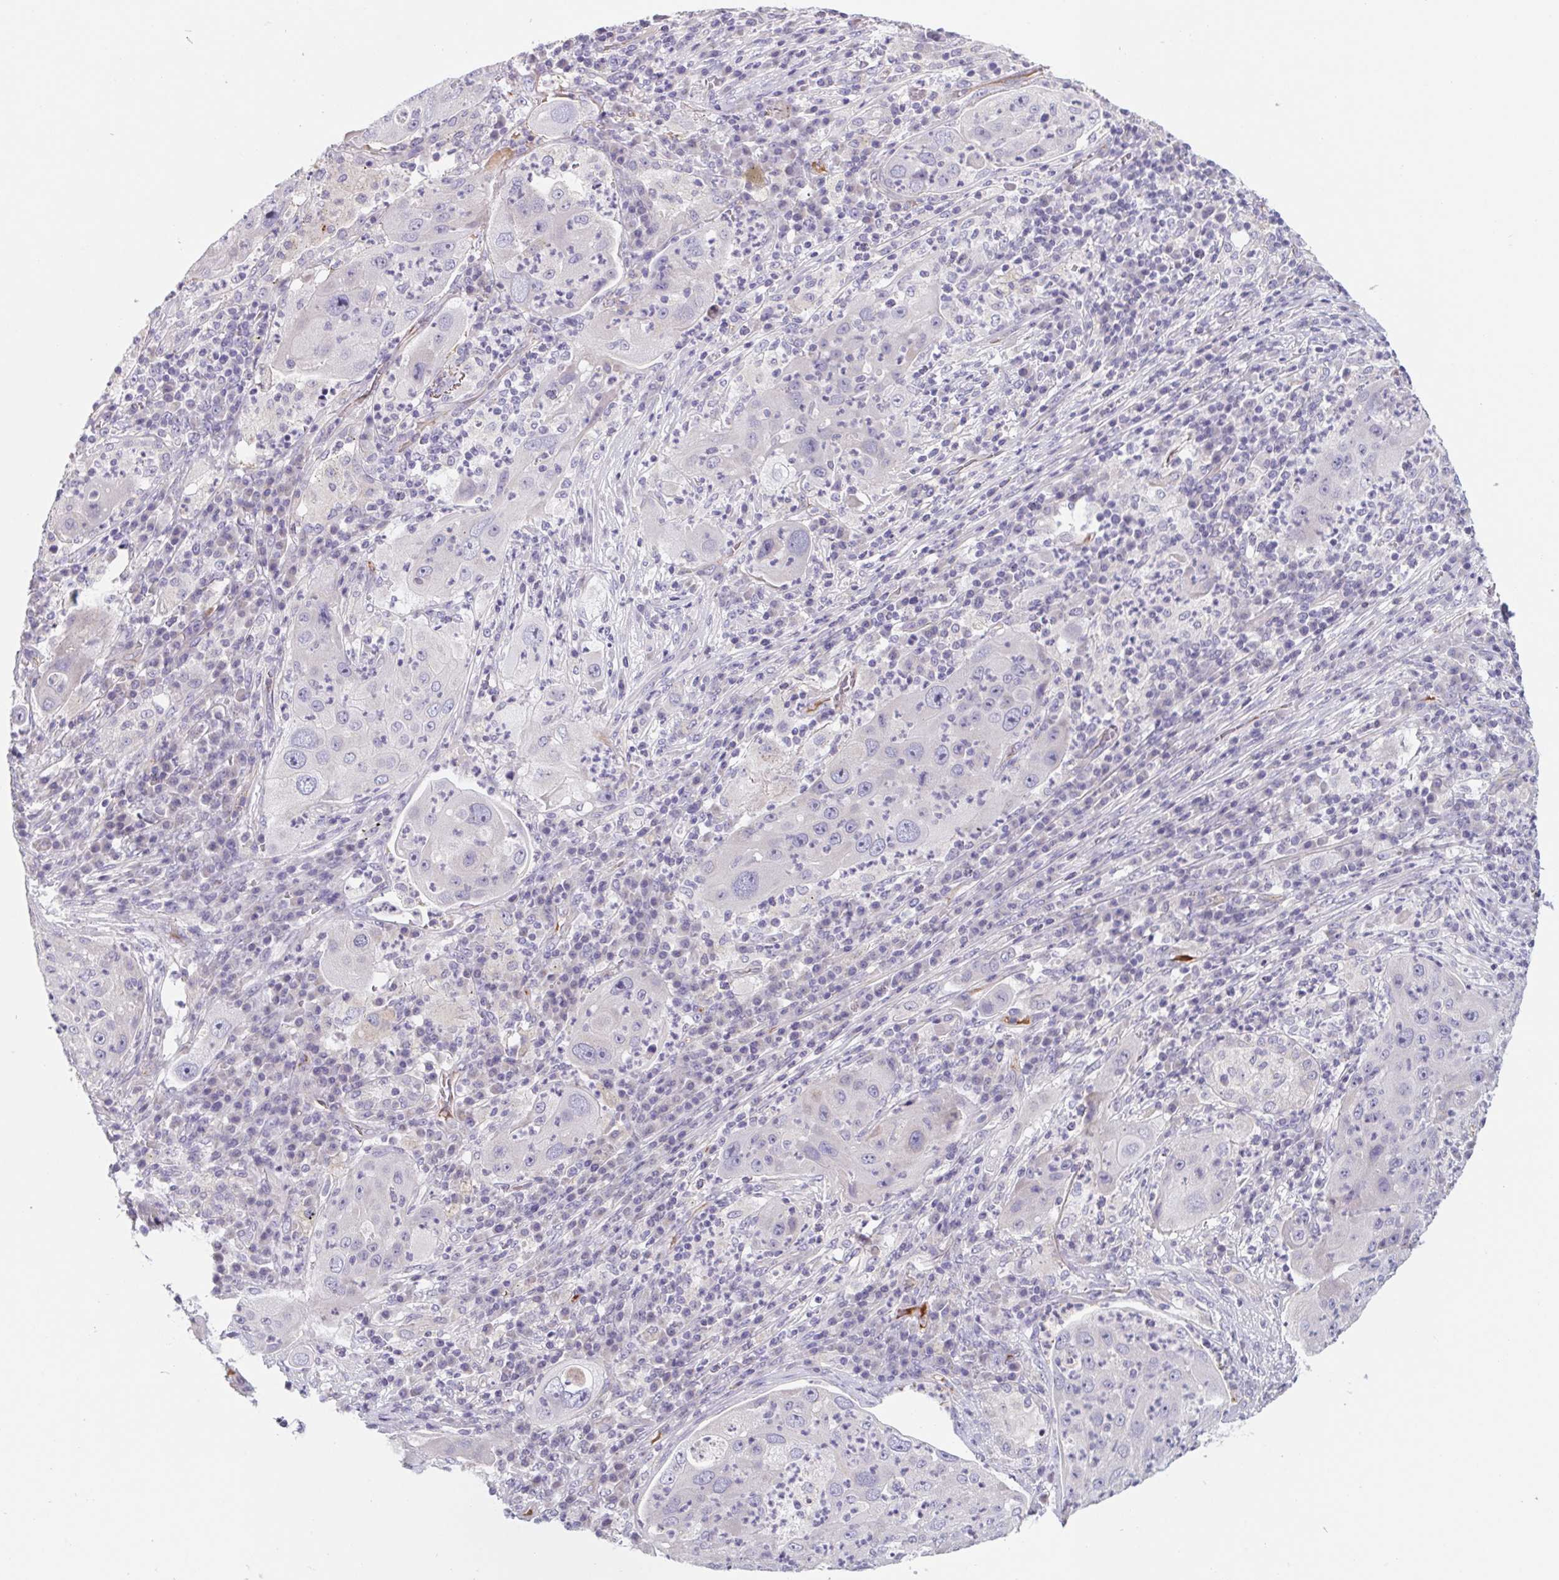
{"staining": {"intensity": "negative", "quantity": "none", "location": "none"}, "tissue": "lung cancer", "cell_type": "Tumor cells", "image_type": "cancer", "snomed": [{"axis": "morphology", "description": "Squamous cell carcinoma, NOS"}, {"axis": "topography", "description": "Lung"}], "caption": "A high-resolution image shows immunohistochemistry staining of lung cancer (squamous cell carcinoma), which displays no significant positivity in tumor cells.", "gene": "LPA", "patient": {"sex": "female", "age": 59}}